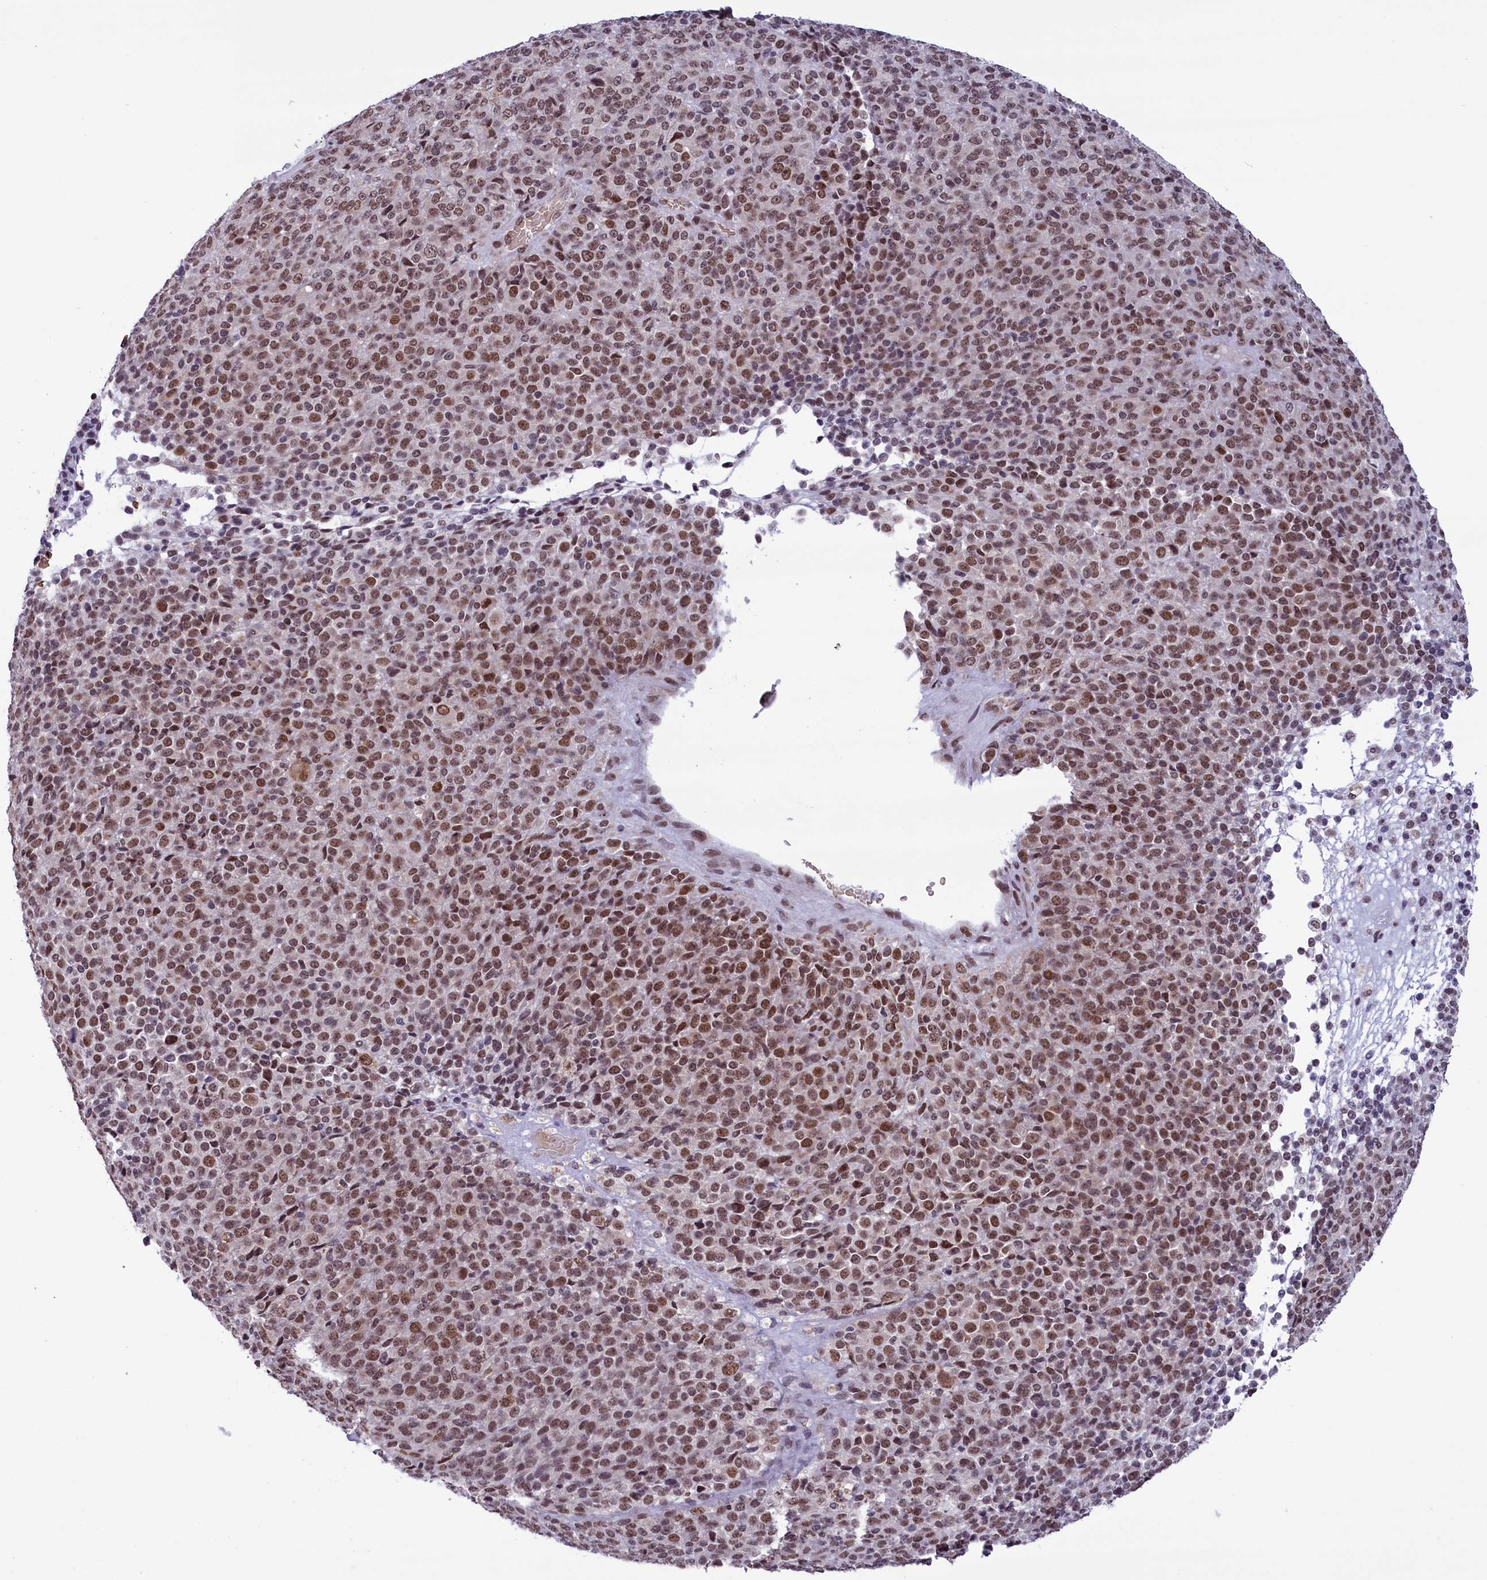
{"staining": {"intensity": "moderate", "quantity": ">75%", "location": "nuclear"}, "tissue": "melanoma", "cell_type": "Tumor cells", "image_type": "cancer", "snomed": [{"axis": "morphology", "description": "Malignant melanoma, Metastatic site"}, {"axis": "topography", "description": "Brain"}], "caption": "Protein expression analysis of malignant melanoma (metastatic site) exhibits moderate nuclear positivity in approximately >75% of tumor cells.", "gene": "MPHOSPH8", "patient": {"sex": "female", "age": 56}}